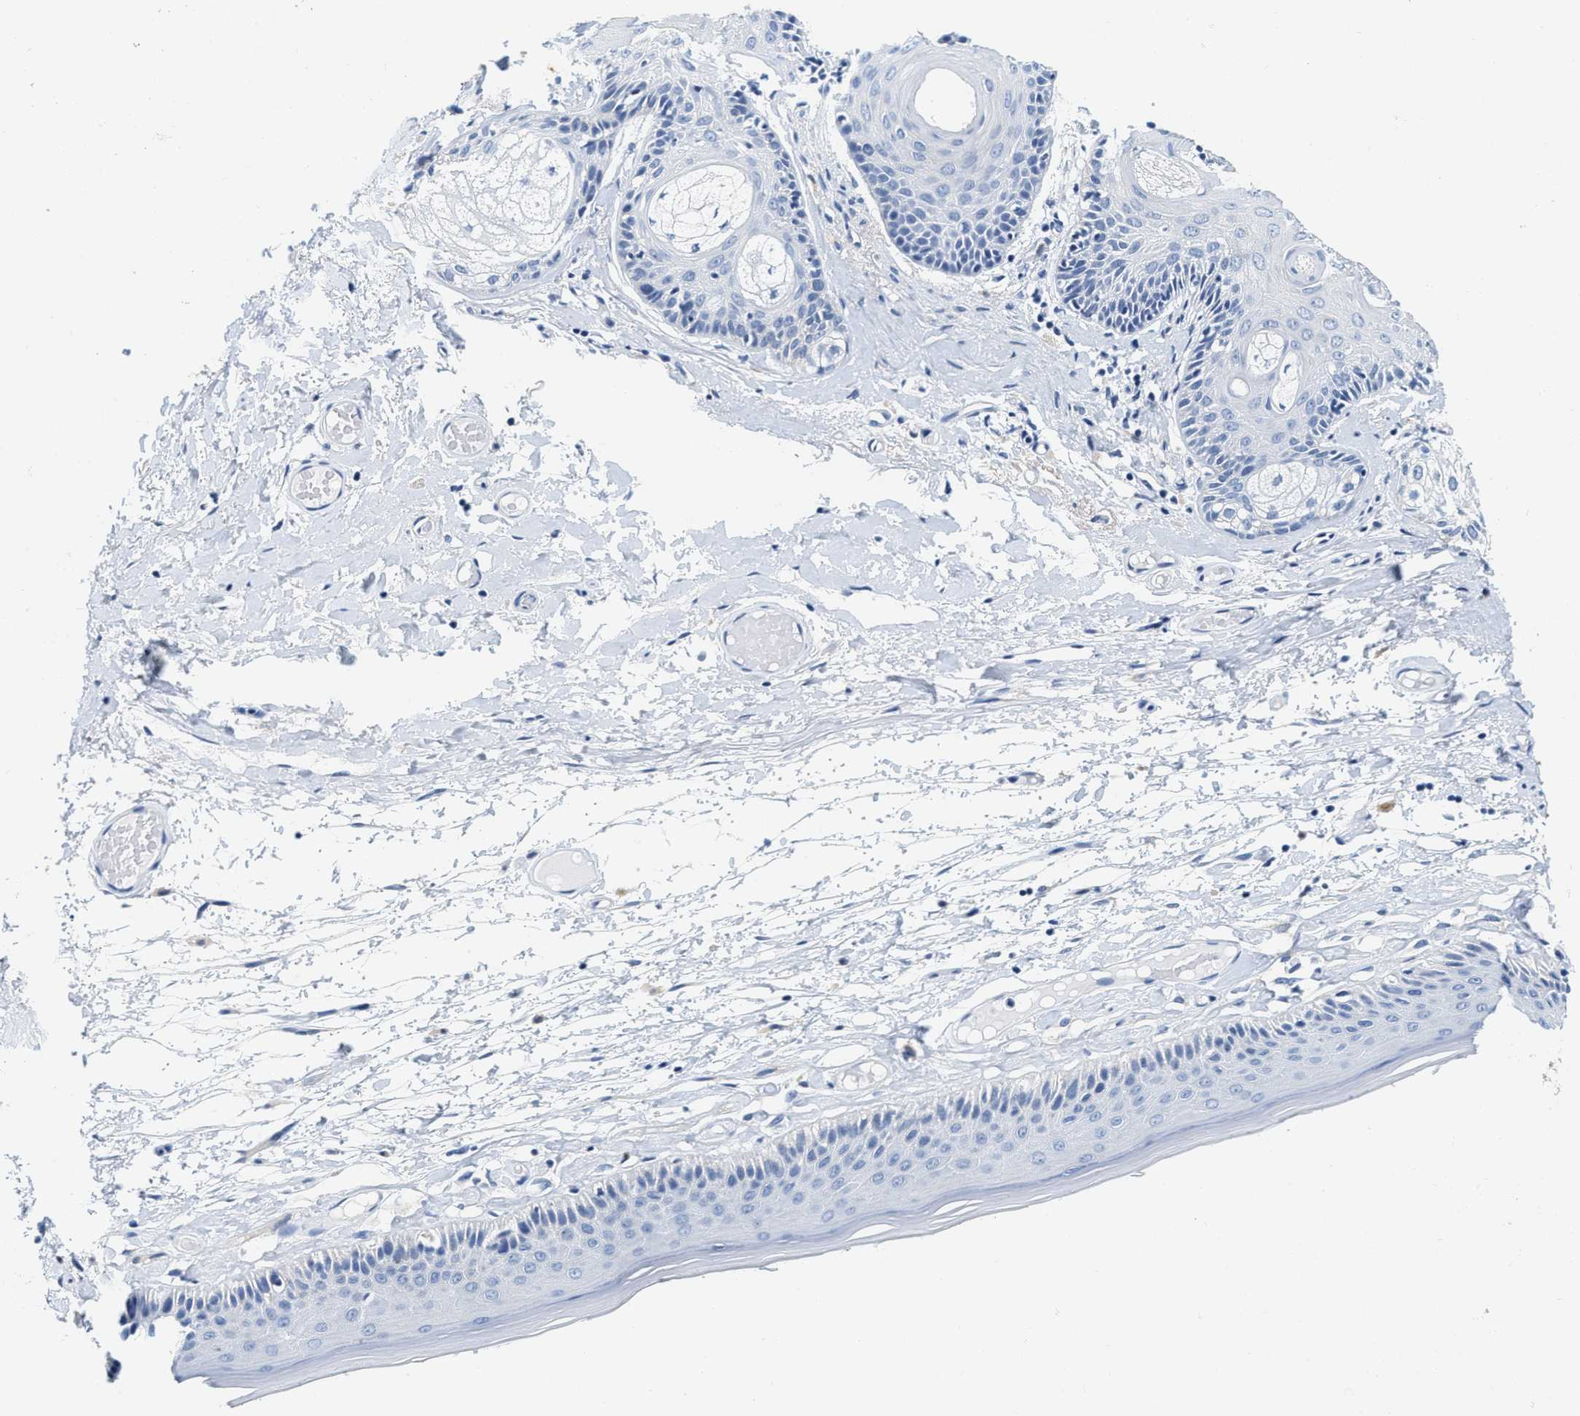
{"staining": {"intensity": "moderate", "quantity": "<25%", "location": "cytoplasmic/membranous"}, "tissue": "skin", "cell_type": "Epidermal cells", "image_type": "normal", "snomed": [{"axis": "morphology", "description": "Normal tissue, NOS"}, {"axis": "topography", "description": "Vulva"}], "caption": "Skin stained with immunohistochemistry (IHC) exhibits moderate cytoplasmic/membranous expression in approximately <25% of epidermal cells. The protein of interest is stained brown, and the nuclei are stained in blue (DAB (3,3'-diaminobenzidine) IHC with brightfield microscopy, high magnification).", "gene": "EIF2AK2", "patient": {"sex": "female", "age": 73}}